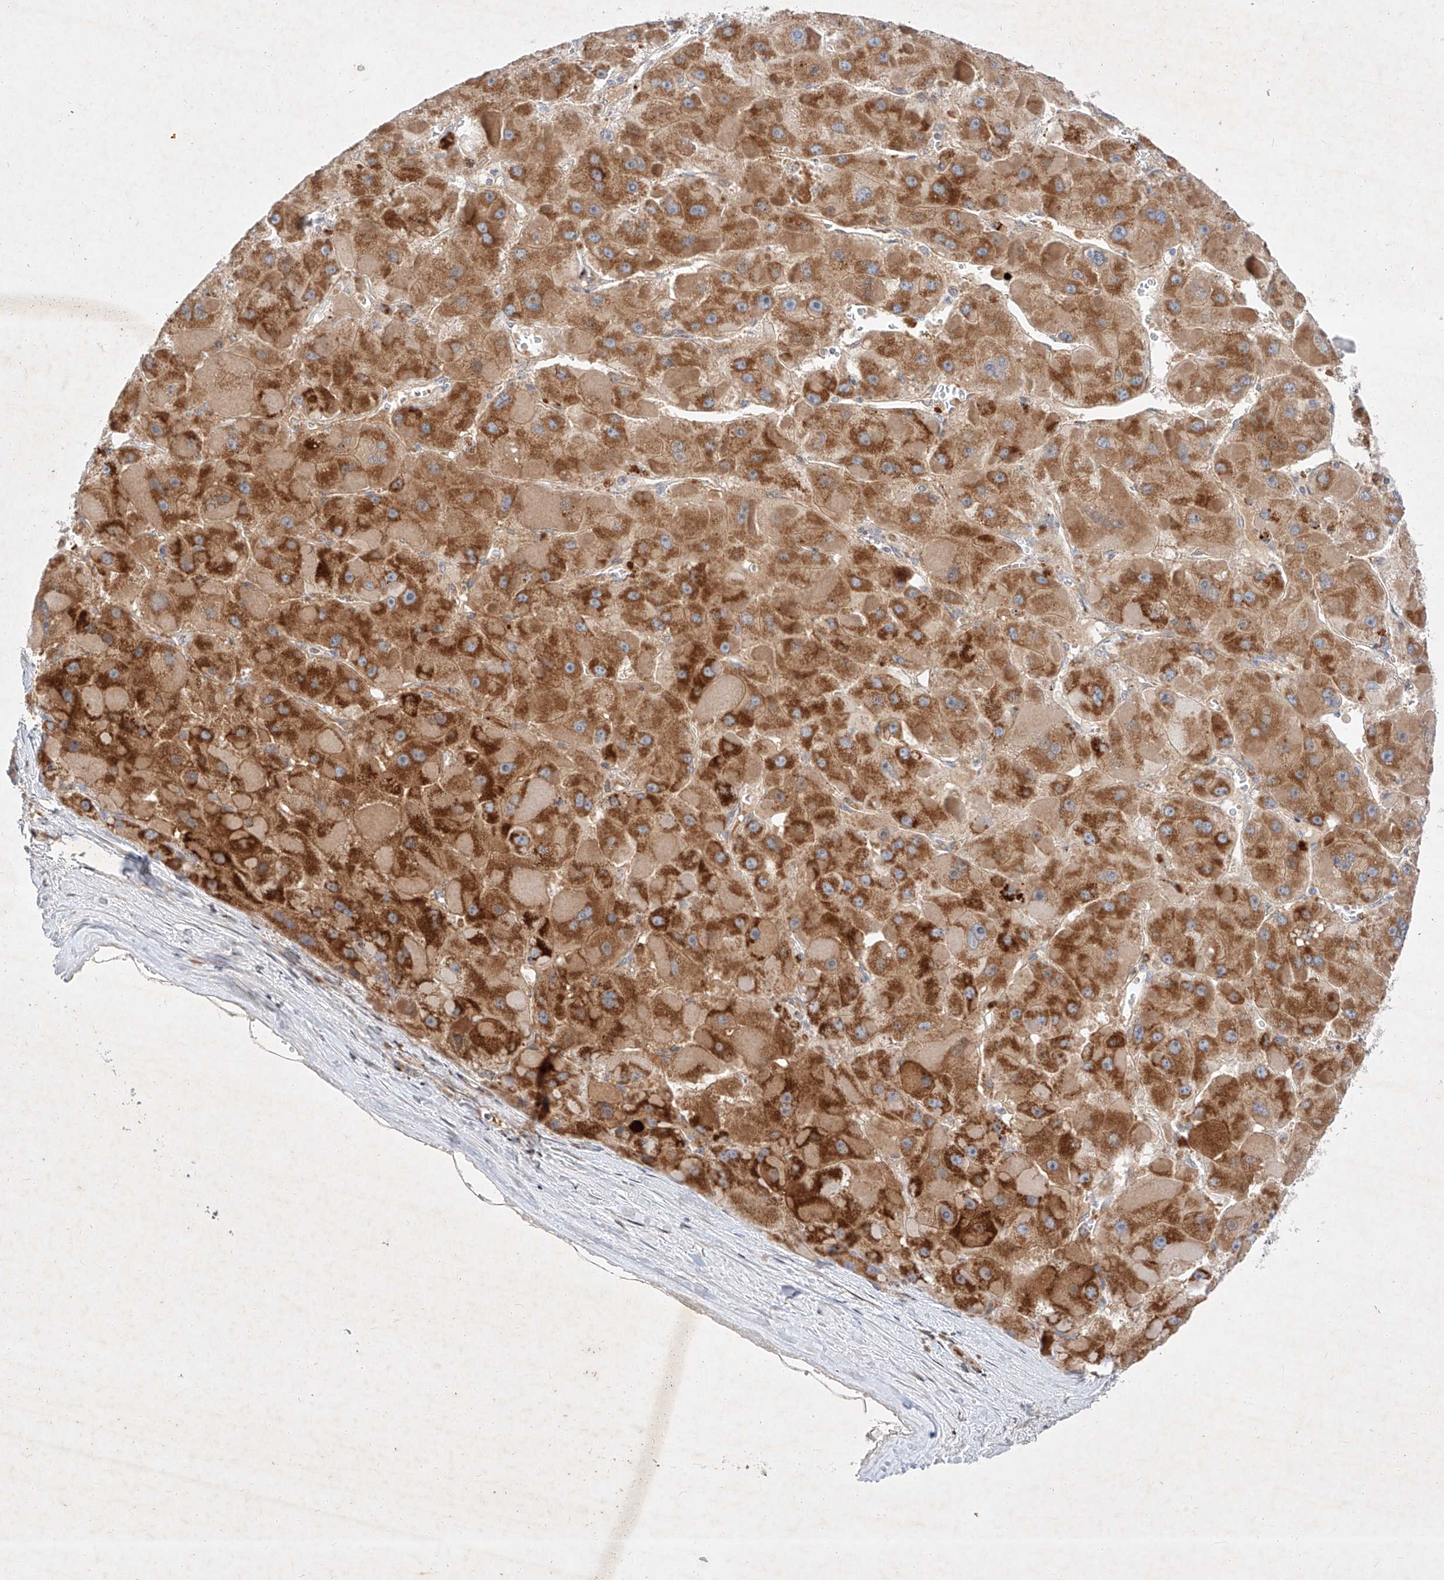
{"staining": {"intensity": "strong", "quantity": ">75%", "location": "cytoplasmic/membranous"}, "tissue": "liver cancer", "cell_type": "Tumor cells", "image_type": "cancer", "snomed": [{"axis": "morphology", "description": "Carcinoma, Hepatocellular, NOS"}, {"axis": "topography", "description": "Liver"}], "caption": "Brown immunohistochemical staining in liver hepatocellular carcinoma displays strong cytoplasmic/membranous staining in approximately >75% of tumor cells.", "gene": "OSGEPL1", "patient": {"sex": "female", "age": 73}}